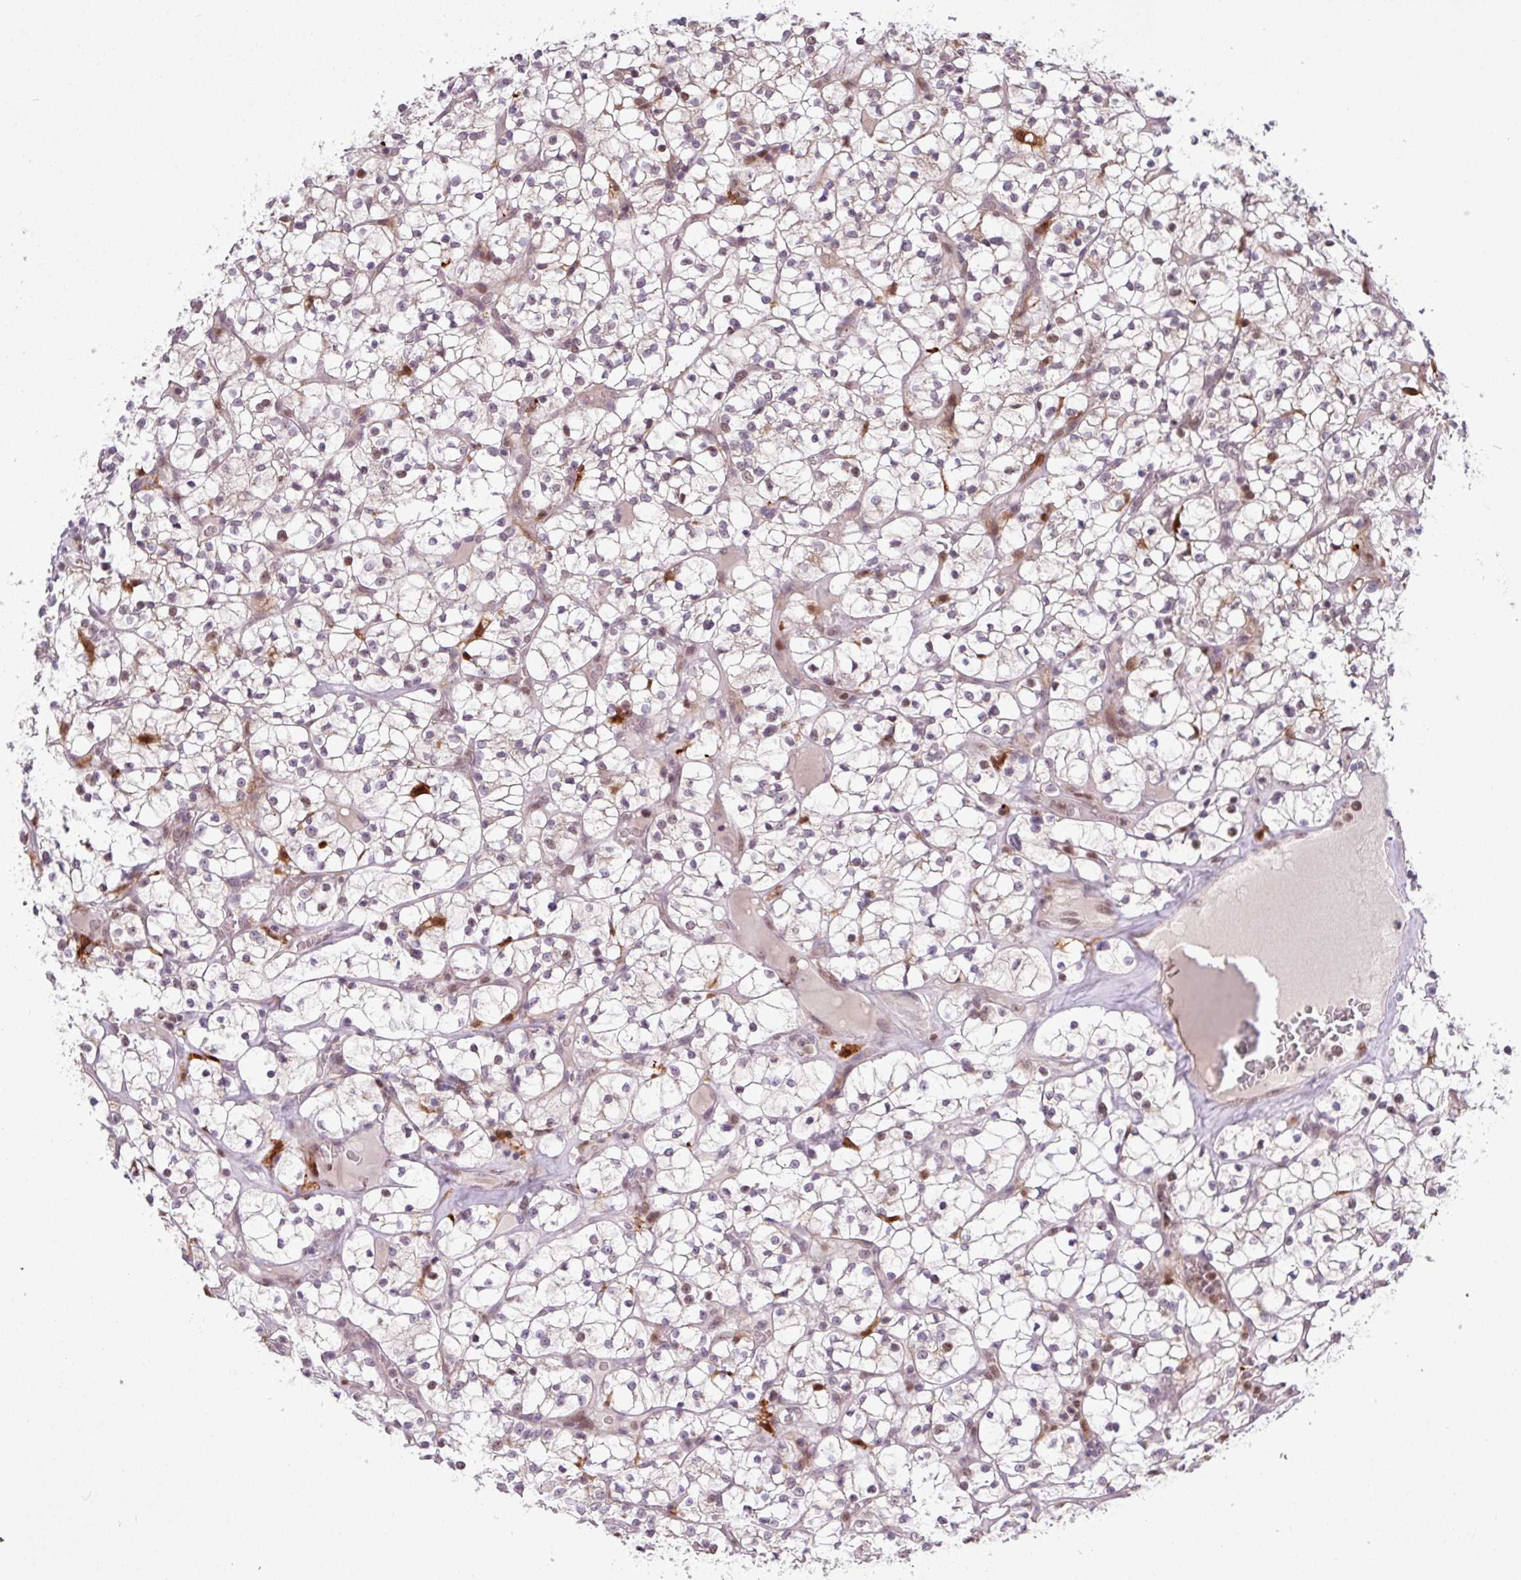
{"staining": {"intensity": "weak", "quantity": "<25%", "location": "nuclear"}, "tissue": "renal cancer", "cell_type": "Tumor cells", "image_type": "cancer", "snomed": [{"axis": "morphology", "description": "Adenocarcinoma, NOS"}, {"axis": "topography", "description": "Kidney"}], "caption": "This is an immunohistochemistry micrograph of renal cancer. There is no positivity in tumor cells.", "gene": "BRD3", "patient": {"sex": "female", "age": 64}}